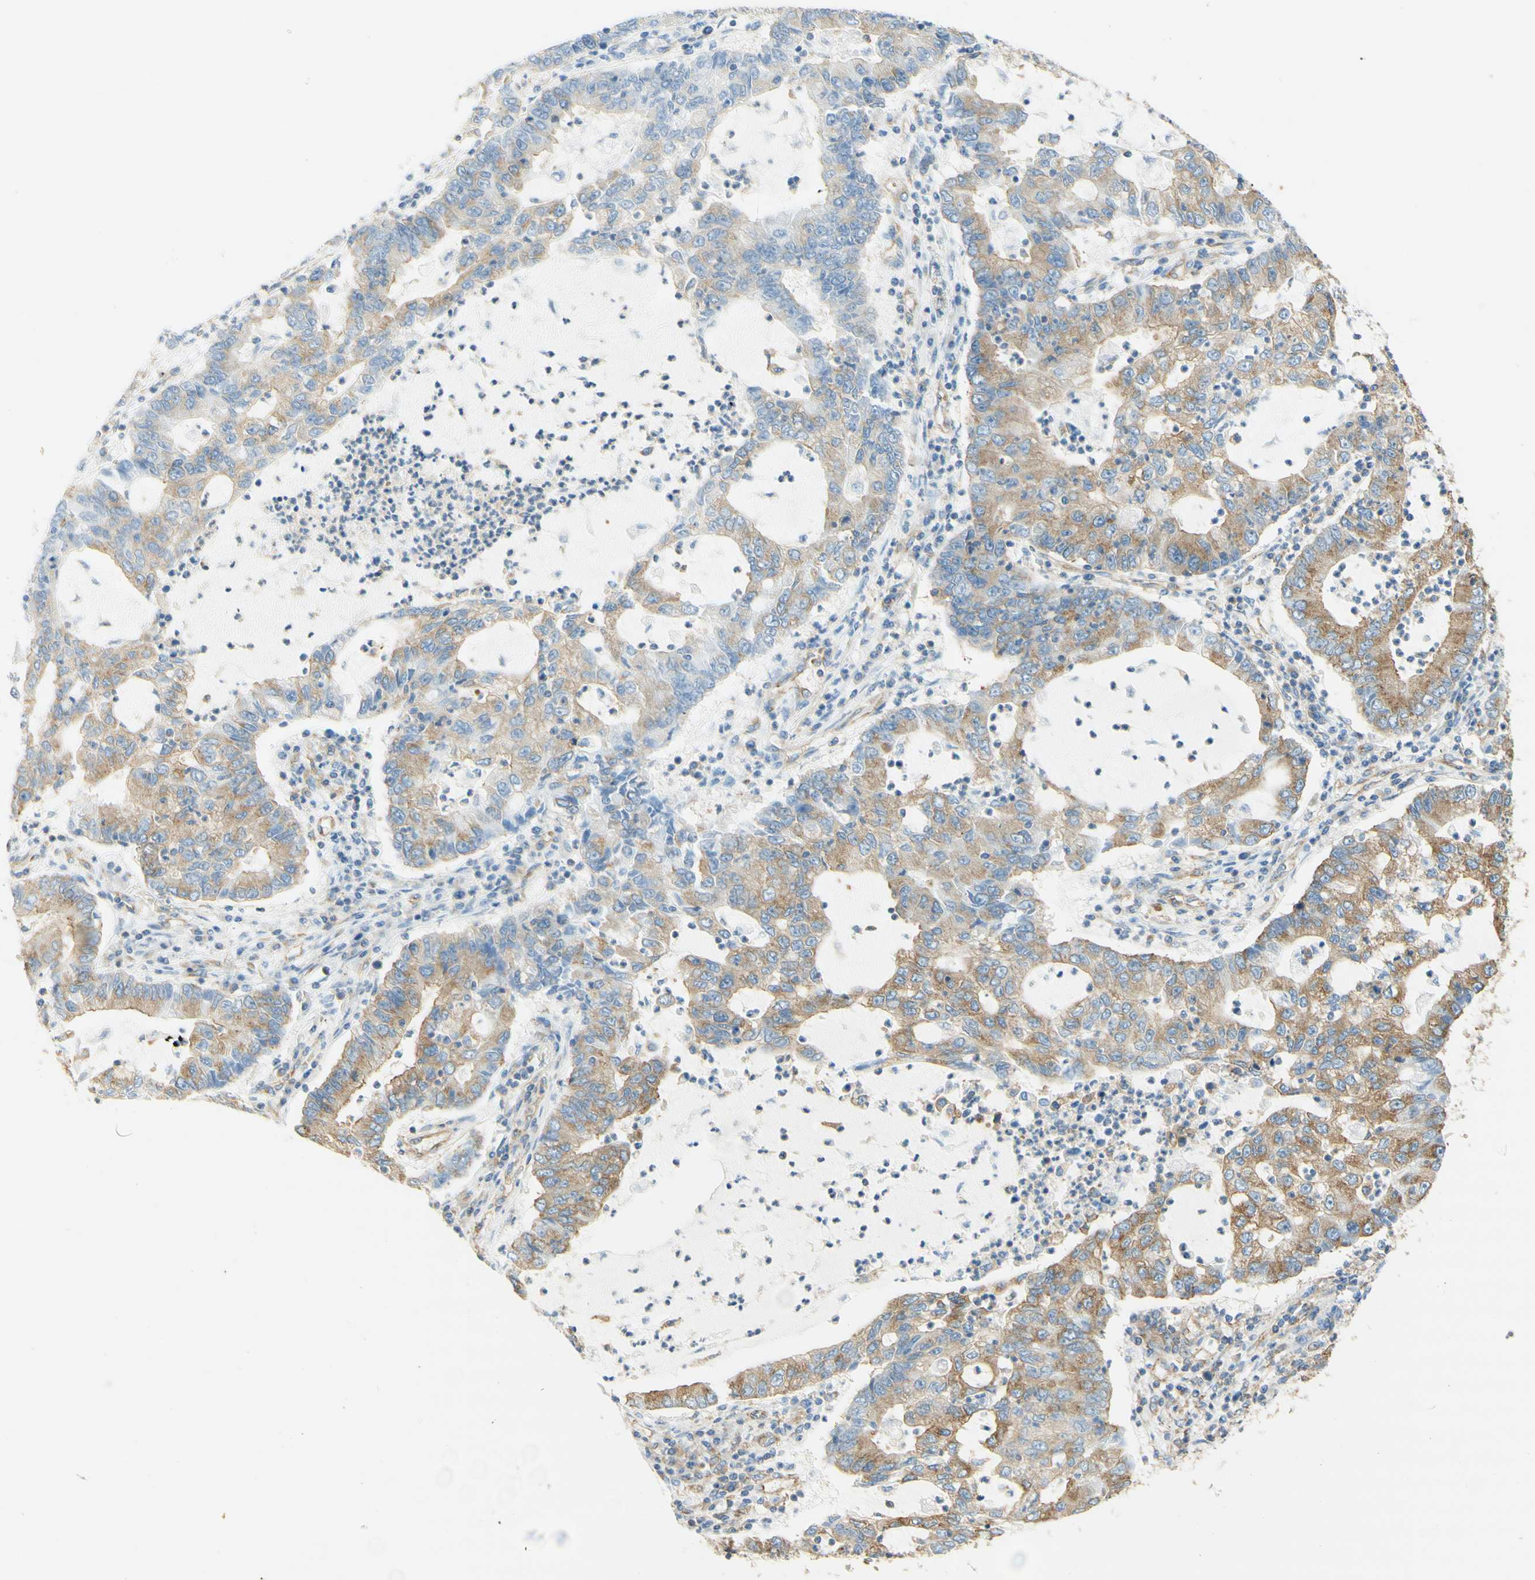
{"staining": {"intensity": "weak", "quantity": "25%-75%", "location": "cytoplasmic/membranous"}, "tissue": "lung cancer", "cell_type": "Tumor cells", "image_type": "cancer", "snomed": [{"axis": "morphology", "description": "Adenocarcinoma, NOS"}, {"axis": "topography", "description": "Lung"}], "caption": "A brown stain highlights weak cytoplasmic/membranous positivity of a protein in human adenocarcinoma (lung) tumor cells. Nuclei are stained in blue.", "gene": "CLTC", "patient": {"sex": "female", "age": 51}}